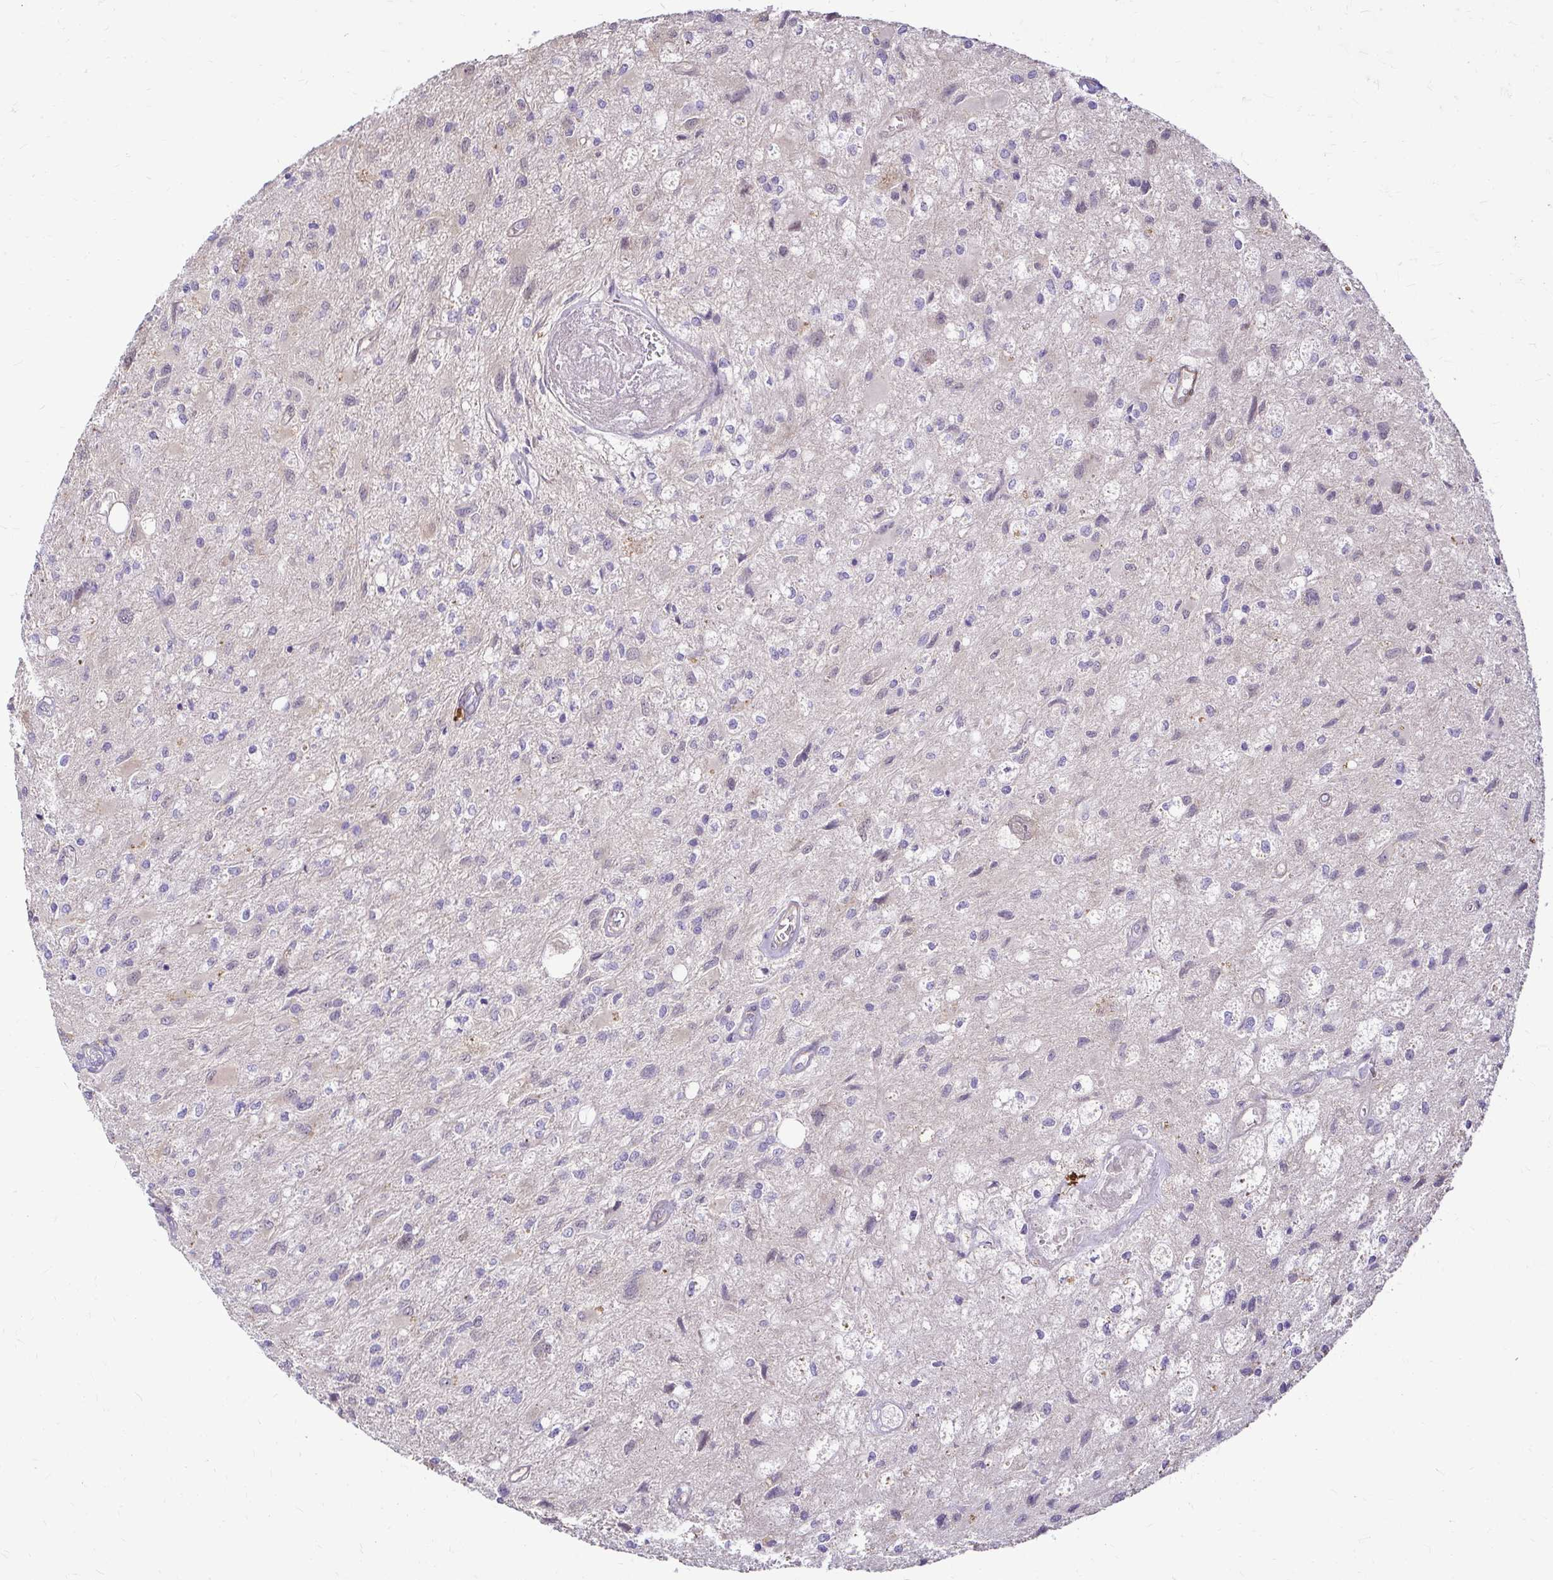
{"staining": {"intensity": "negative", "quantity": "none", "location": "none"}, "tissue": "glioma", "cell_type": "Tumor cells", "image_type": "cancer", "snomed": [{"axis": "morphology", "description": "Glioma, malignant, High grade"}, {"axis": "topography", "description": "Brain"}], "caption": "The image demonstrates no significant positivity in tumor cells of glioma.", "gene": "YAP1", "patient": {"sex": "female", "age": 70}}